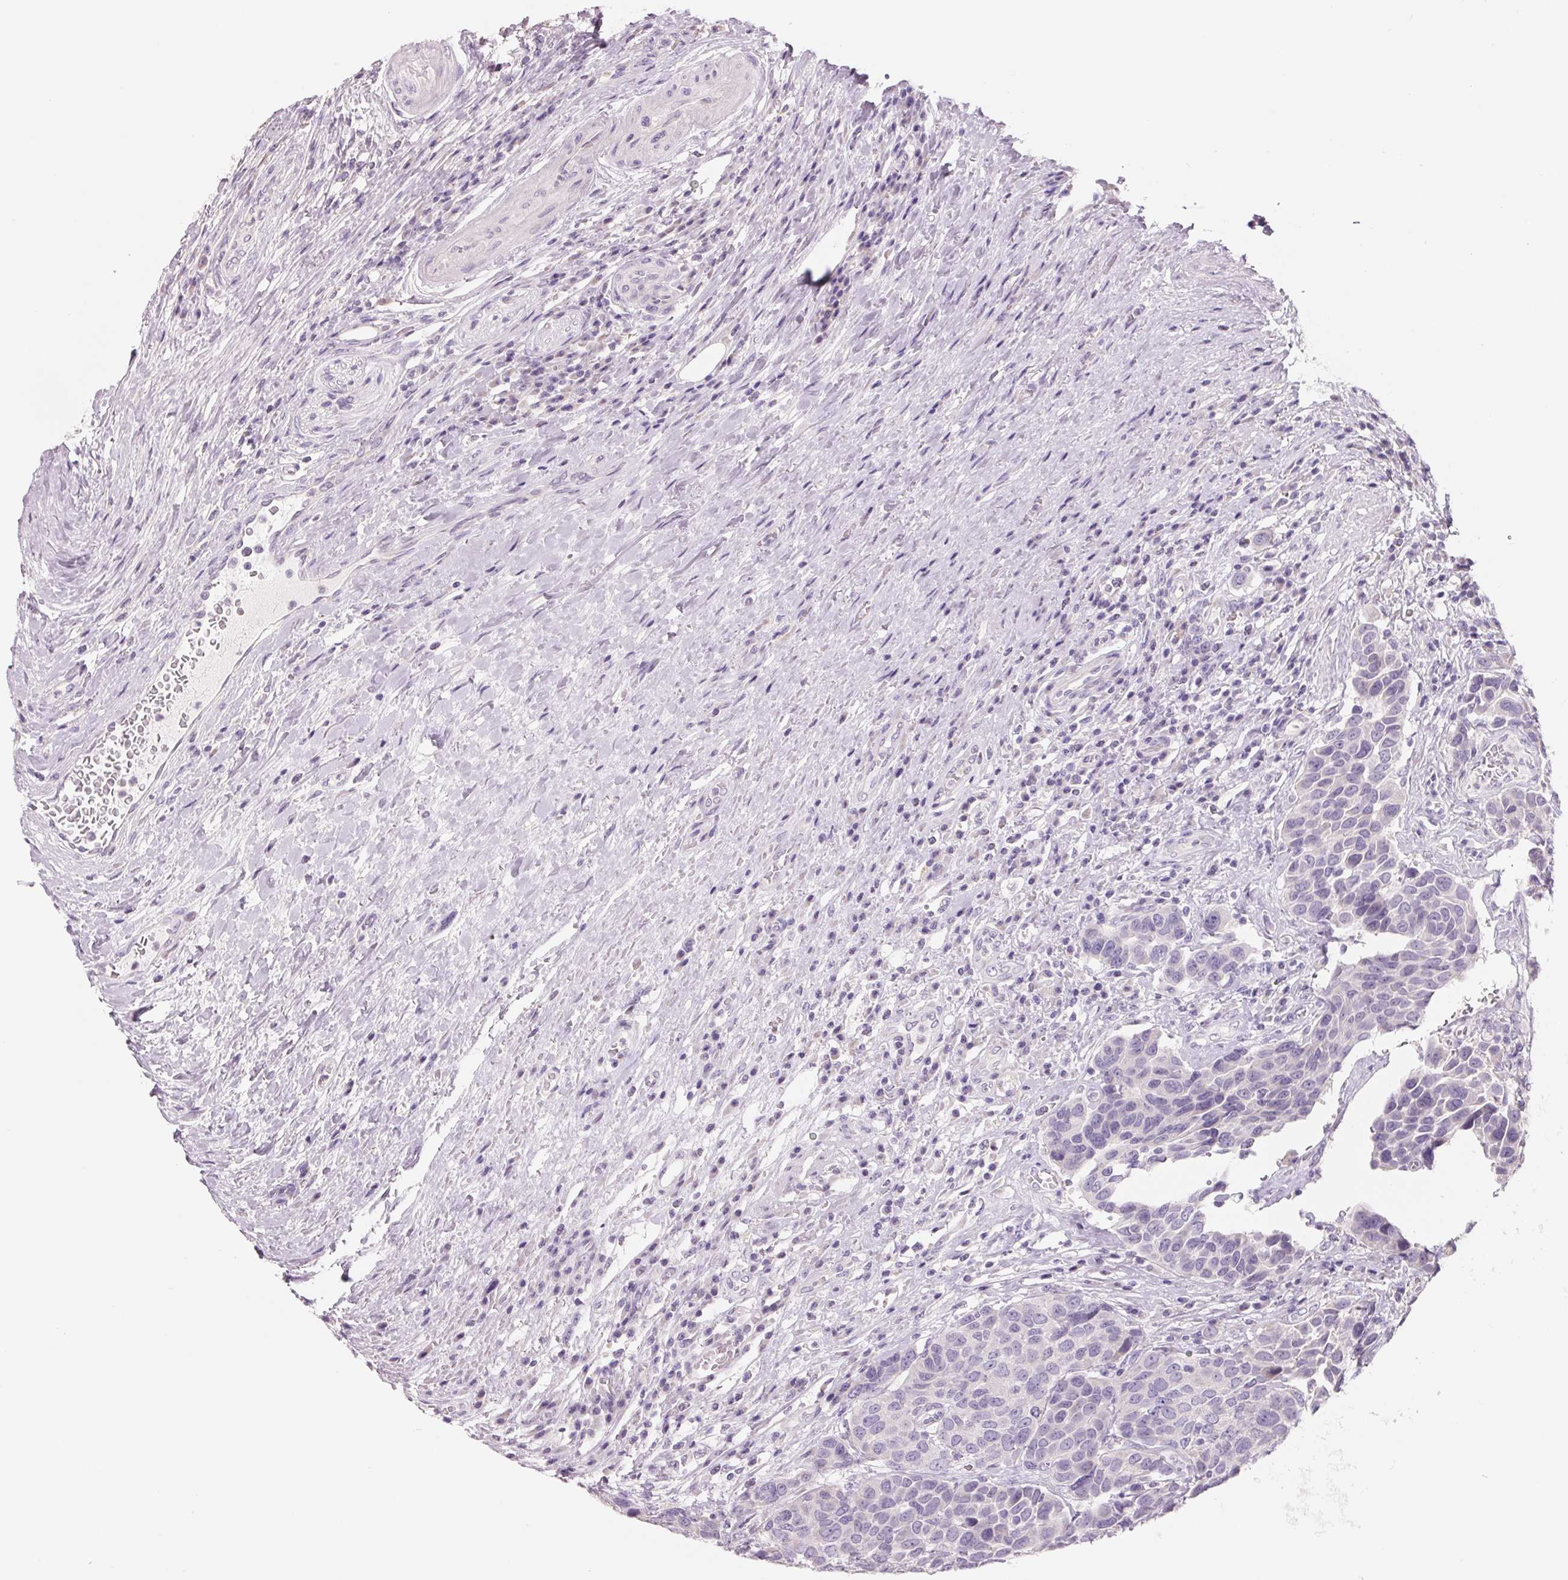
{"staining": {"intensity": "negative", "quantity": "none", "location": "none"}, "tissue": "urothelial cancer", "cell_type": "Tumor cells", "image_type": "cancer", "snomed": [{"axis": "morphology", "description": "Urothelial carcinoma, High grade"}, {"axis": "topography", "description": "Urinary bladder"}], "caption": "IHC of human urothelial carcinoma (high-grade) demonstrates no positivity in tumor cells.", "gene": "FTCD", "patient": {"sex": "female", "age": 70}}